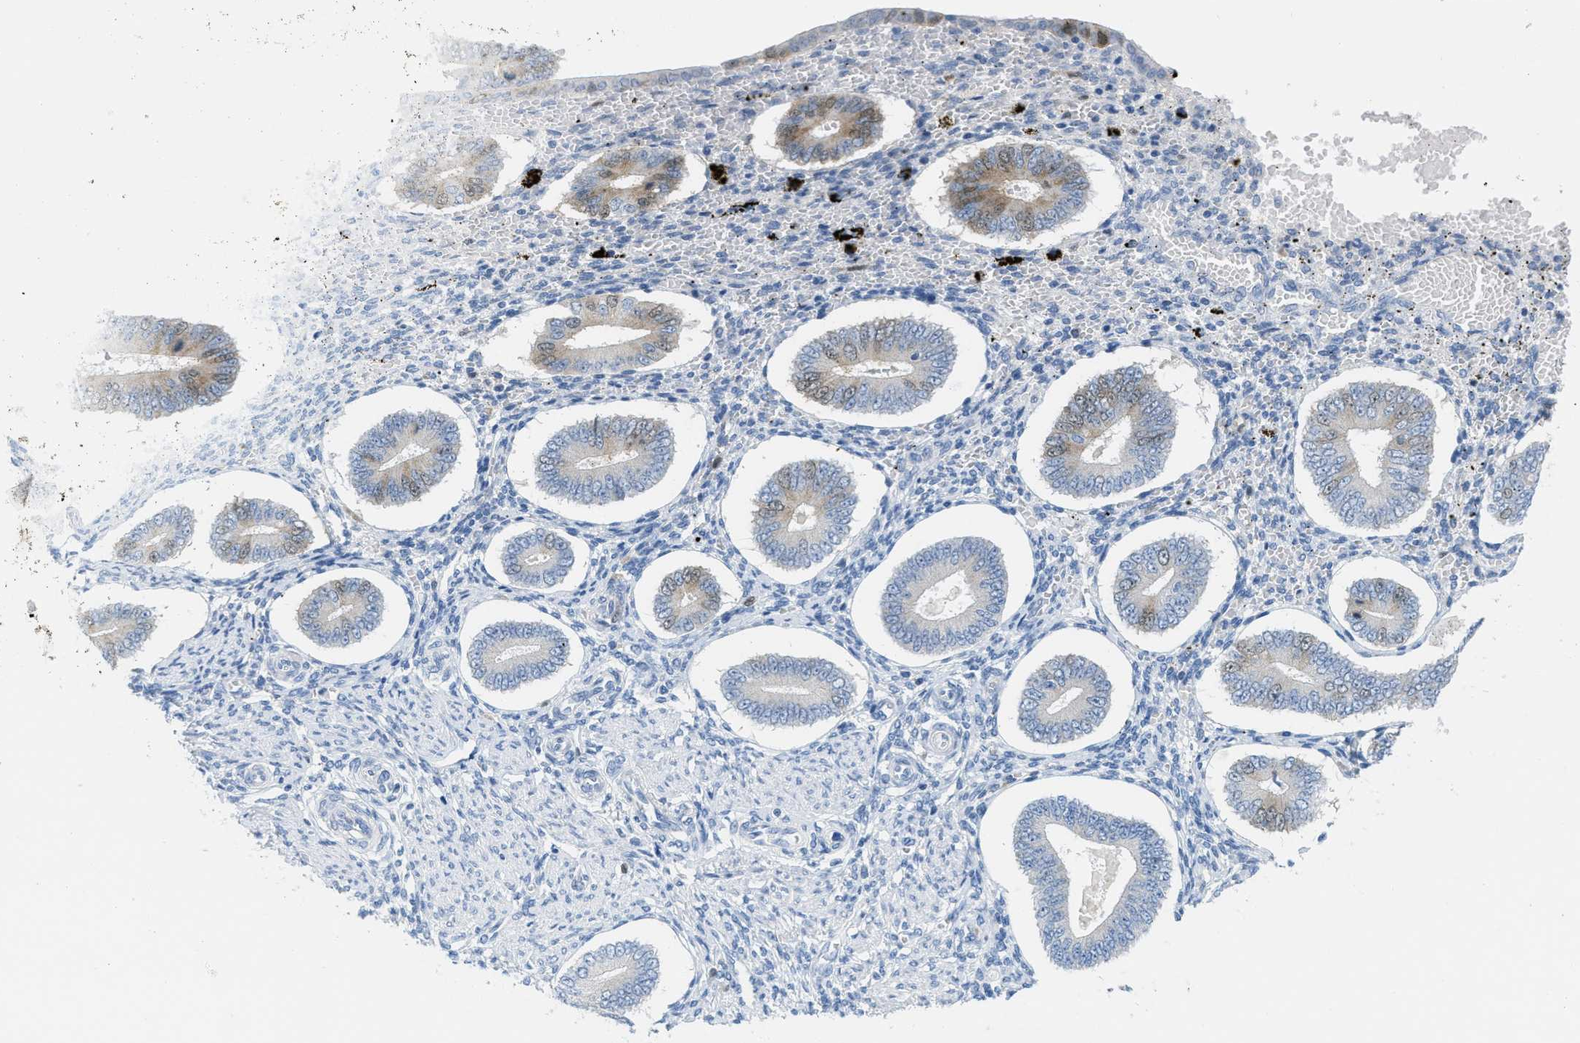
{"staining": {"intensity": "negative", "quantity": "none", "location": "none"}, "tissue": "endometrium", "cell_type": "Cells in endometrial stroma", "image_type": "normal", "snomed": [{"axis": "morphology", "description": "Normal tissue, NOS"}, {"axis": "topography", "description": "Endometrium"}], "caption": "A micrograph of endometrium stained for a protein reveals no brown staining in cells in endometrial stroma.", "gene": "ORC6", "patient": {"sex": "female", "age": 42}}